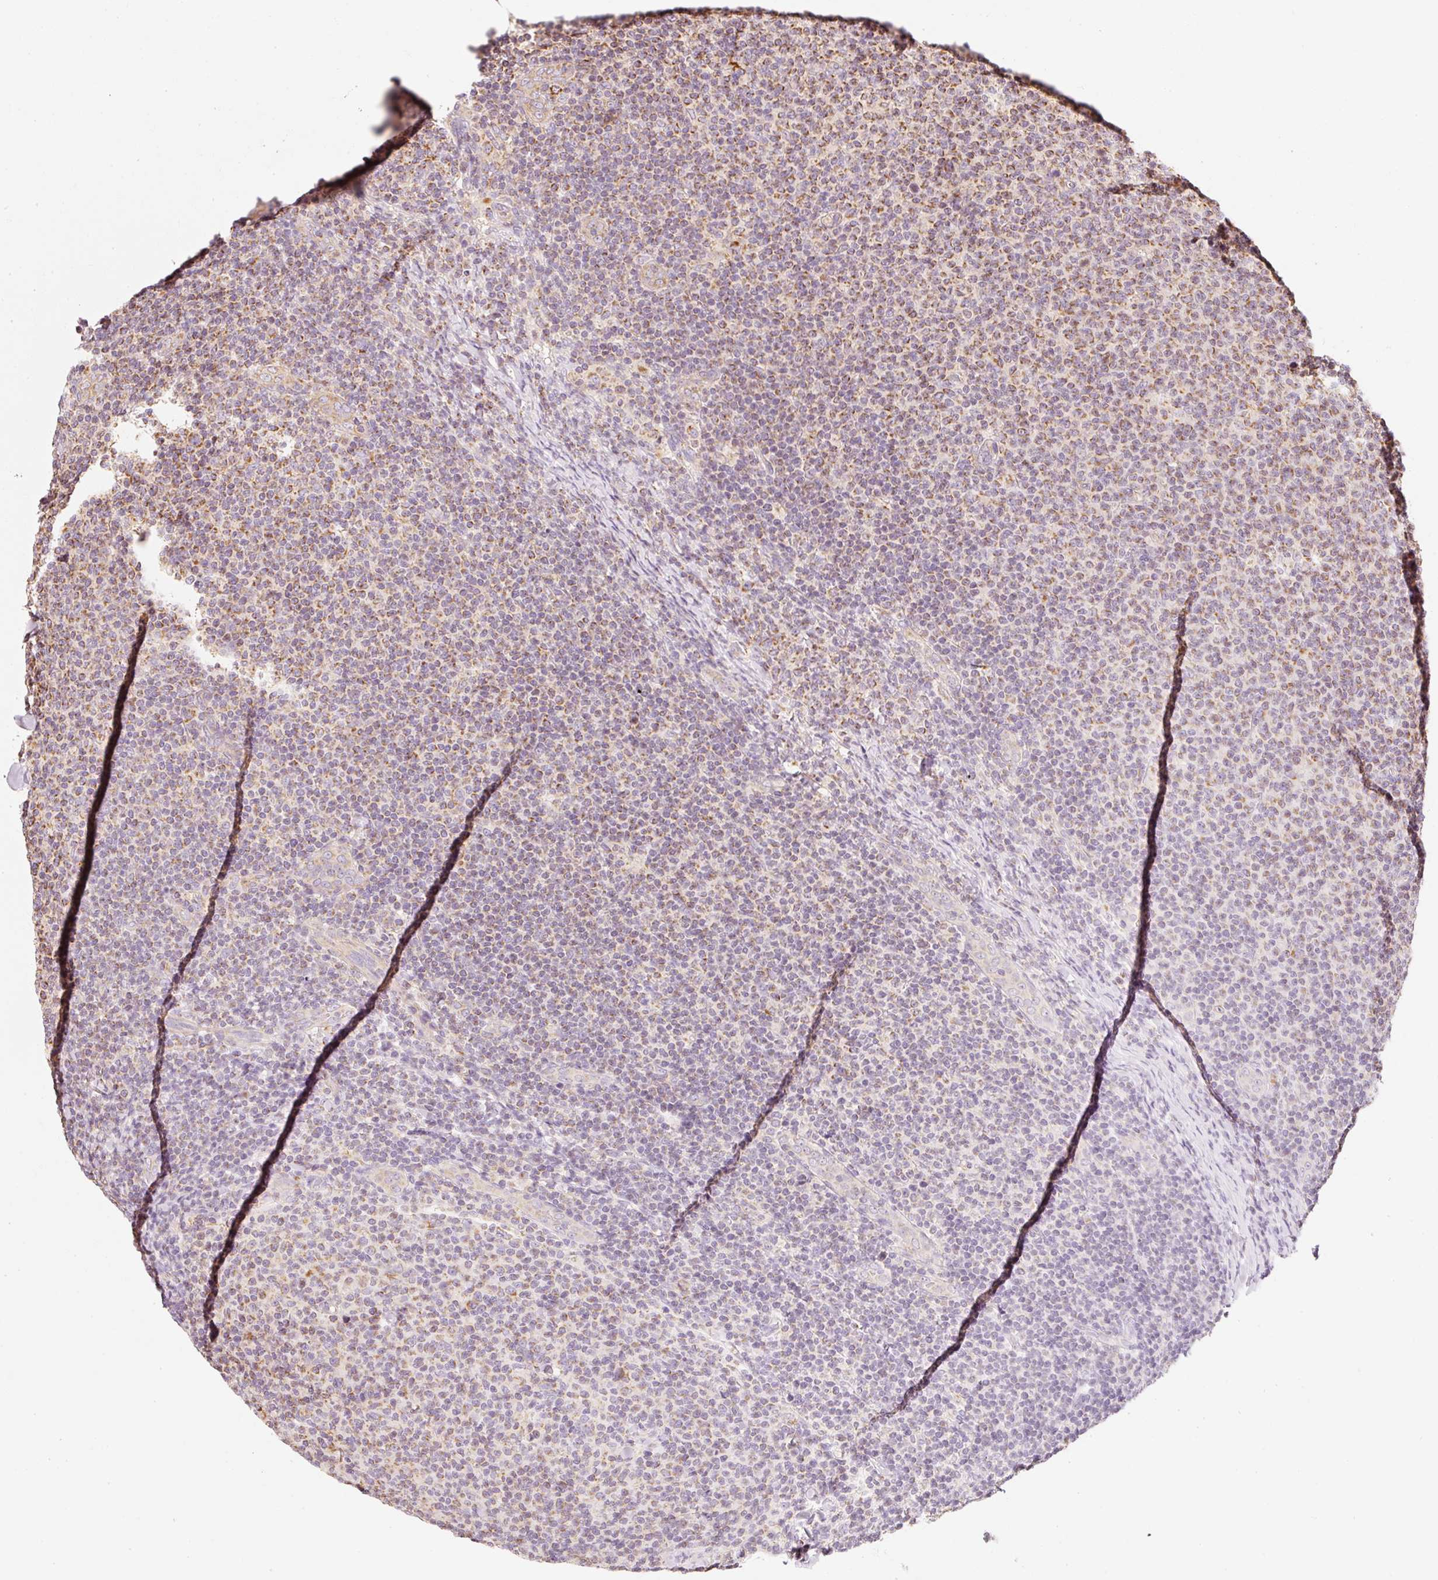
{"staining": {"intensity": "moderate", "quantity": ">75%", "location": "cytoplasmic/membranous"}, "tissue": "lymphoma", "cell_type": "Tumor cells", "image_type": "cancer", "snomed": [{"axis": "morphology", "description": "Malignant lymphoma, non-Hodgkin's type, Low grade"}, {"axis": "topography", "description": "Lymph node"}], "caption": "The image displays immunohistochemical staining of lymphoma. There is moderate cytoplasmic/membranous expression is seen in about >75% of tumor cells.", "gene": "TOMM40", "patient": {"sex": "male", "age": 66}}